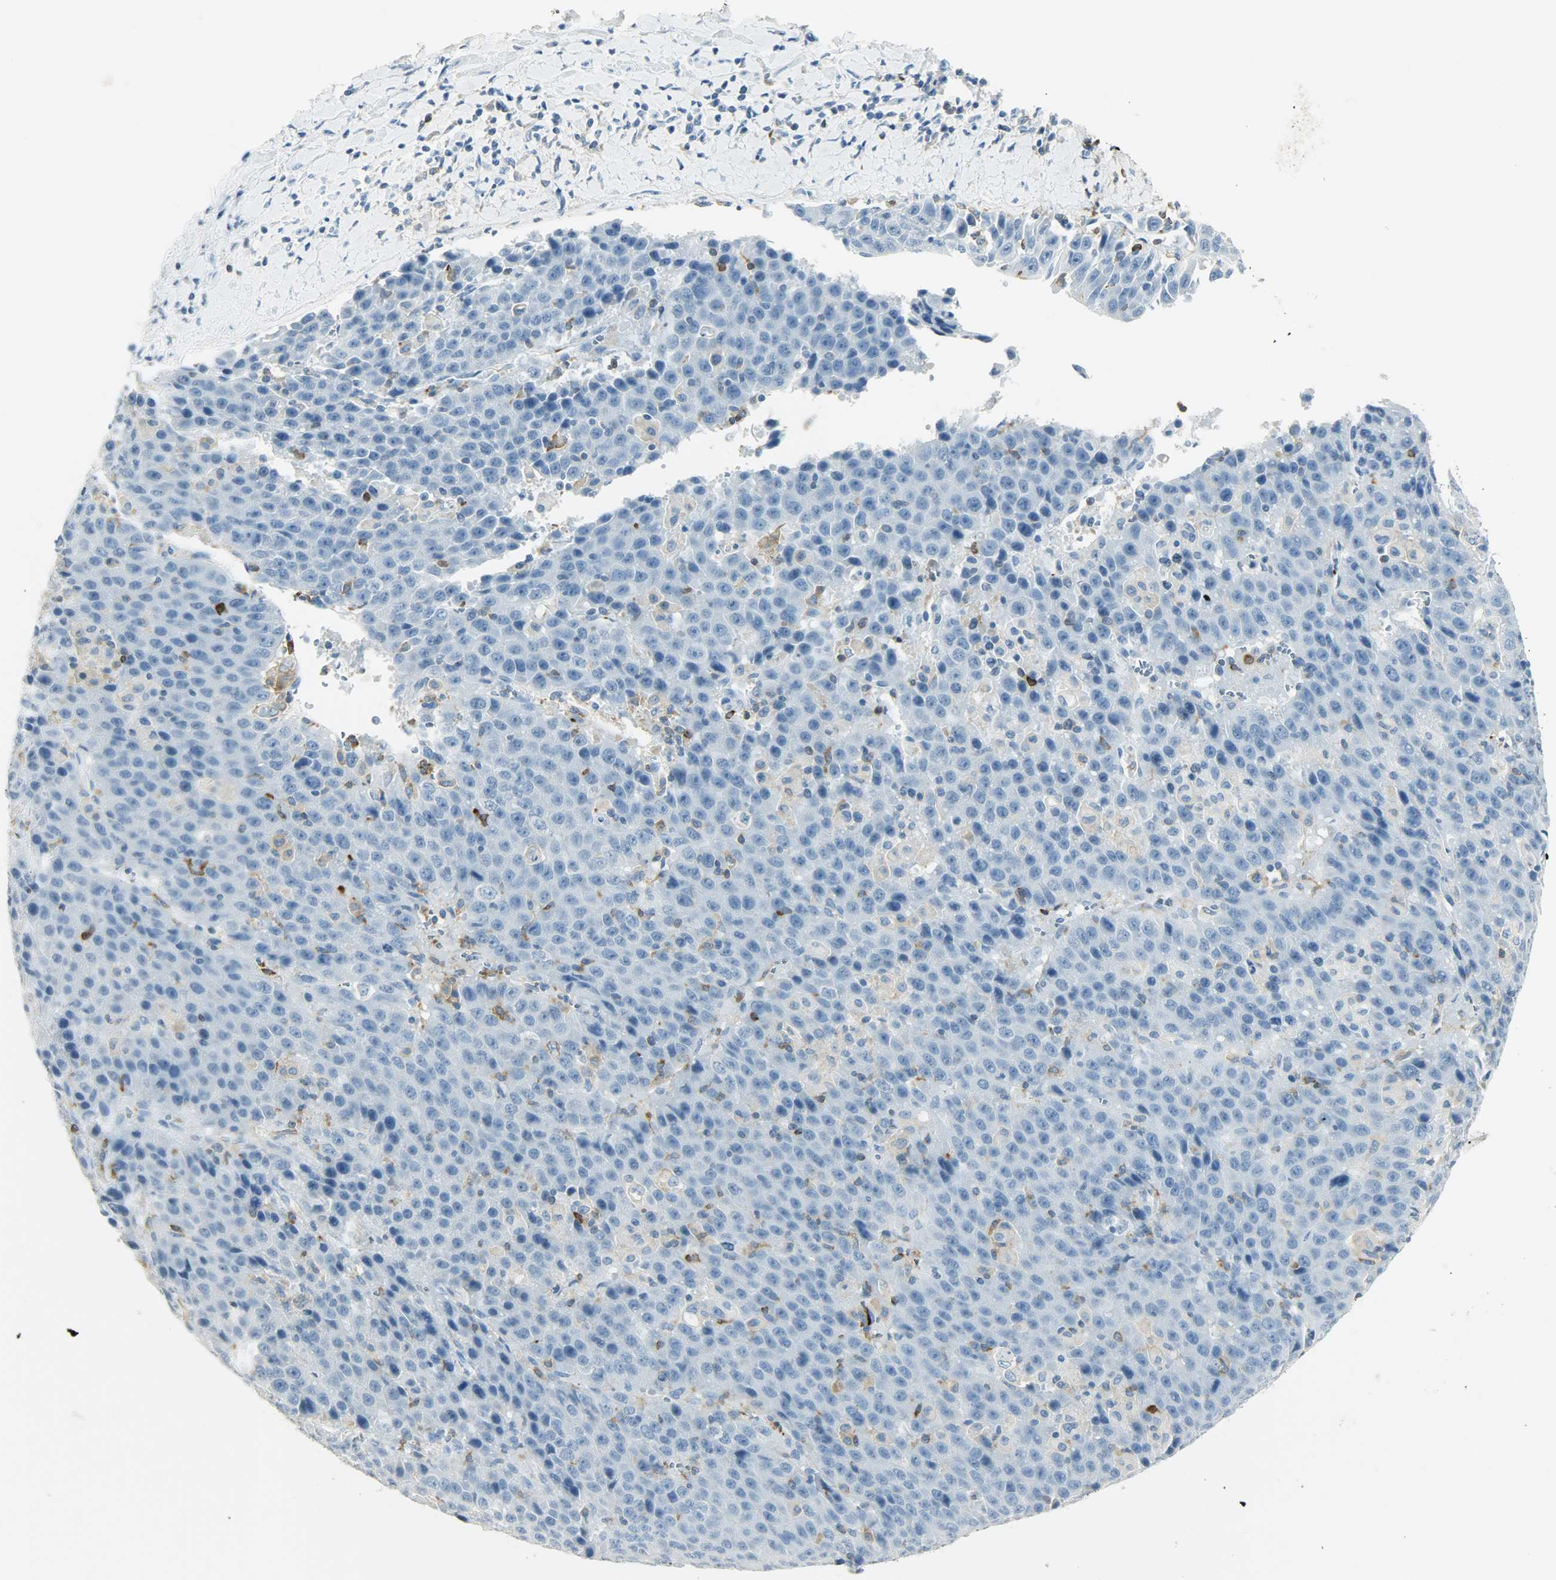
{"staining": {"intensity": "negative", "quantity": "none", "location": "none"}, "tissue": "liver cancer", "cell_type": "Tumor cells", "image_type": "cancer", "snomed": [{"axis": "morphology", "description": "Carcinoma, Hepatocellular, NOS"}, {"axis": "topography", "description": "Liver"}], "caption": "Immunohistochemistry histopathology image of hepatocellular carcinoma (liver) stained for a protein (brown), which displays no positivity in tumor cells.", "gene": "PTPN6", "patient": {"sex": "female", "age": 53}}